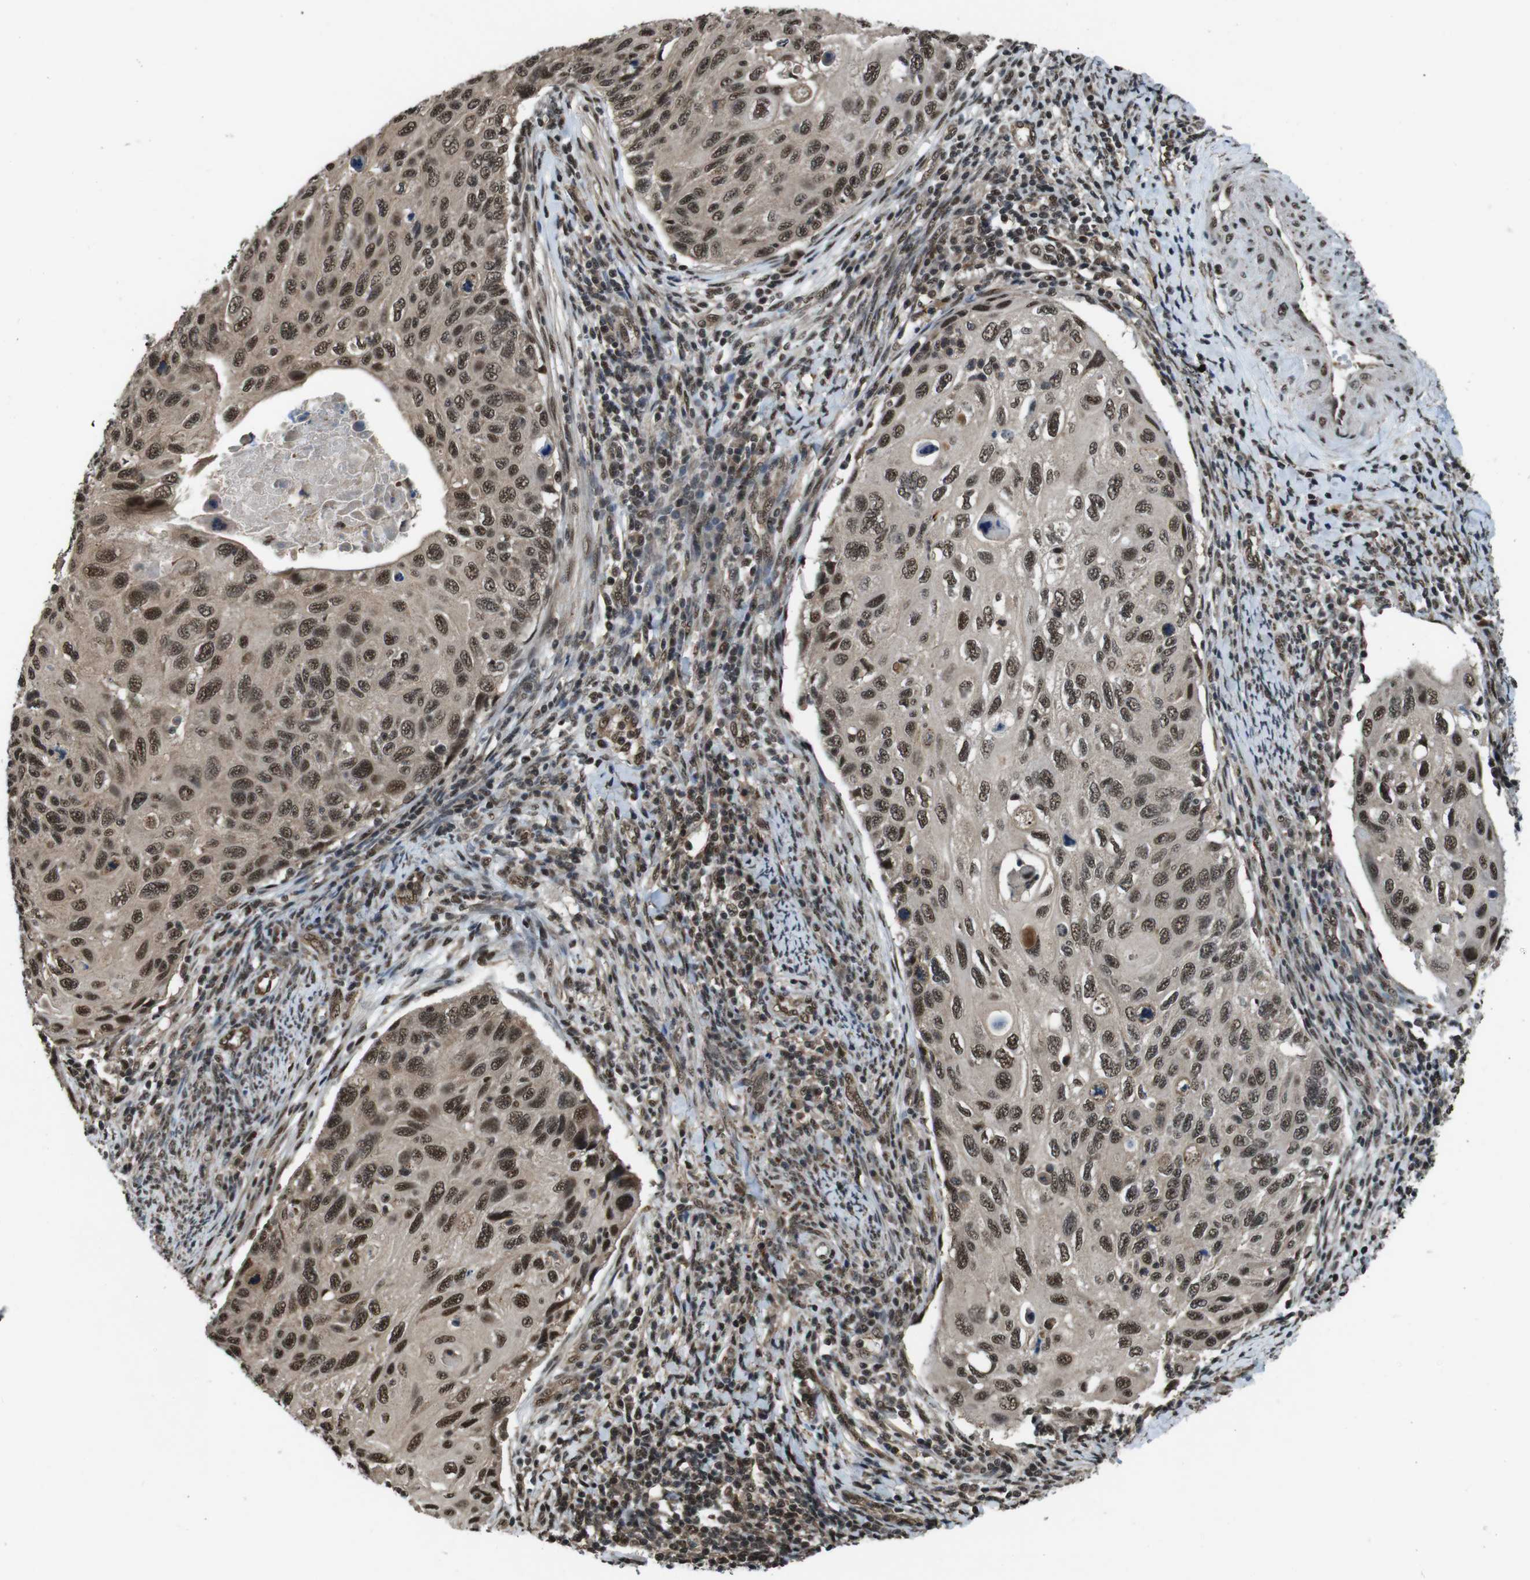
{"staining": {"intensity": "moderate", "quantity": ">75%", "location": "cytoplasmic/membranous,nuclear"}, "tissue": "cervical cancer", "cell_type": "Tumor cells", "image_type": "cancer", "snomed": [{"axis": "morphology", "description": "Squamous cell carcinoma, NOS"}, {"axis": "topography", "description": "Cervix"}], "caption": "Immunohistochemical staining of squamous cell carcinoma (cervical) displays medium levels of moderate cytoplasmic/membranous and nuclear positivity in approximately >75% of tumor cells.", "gene": "NR4A2", "patient": {"sex": "female", "age": 70}}